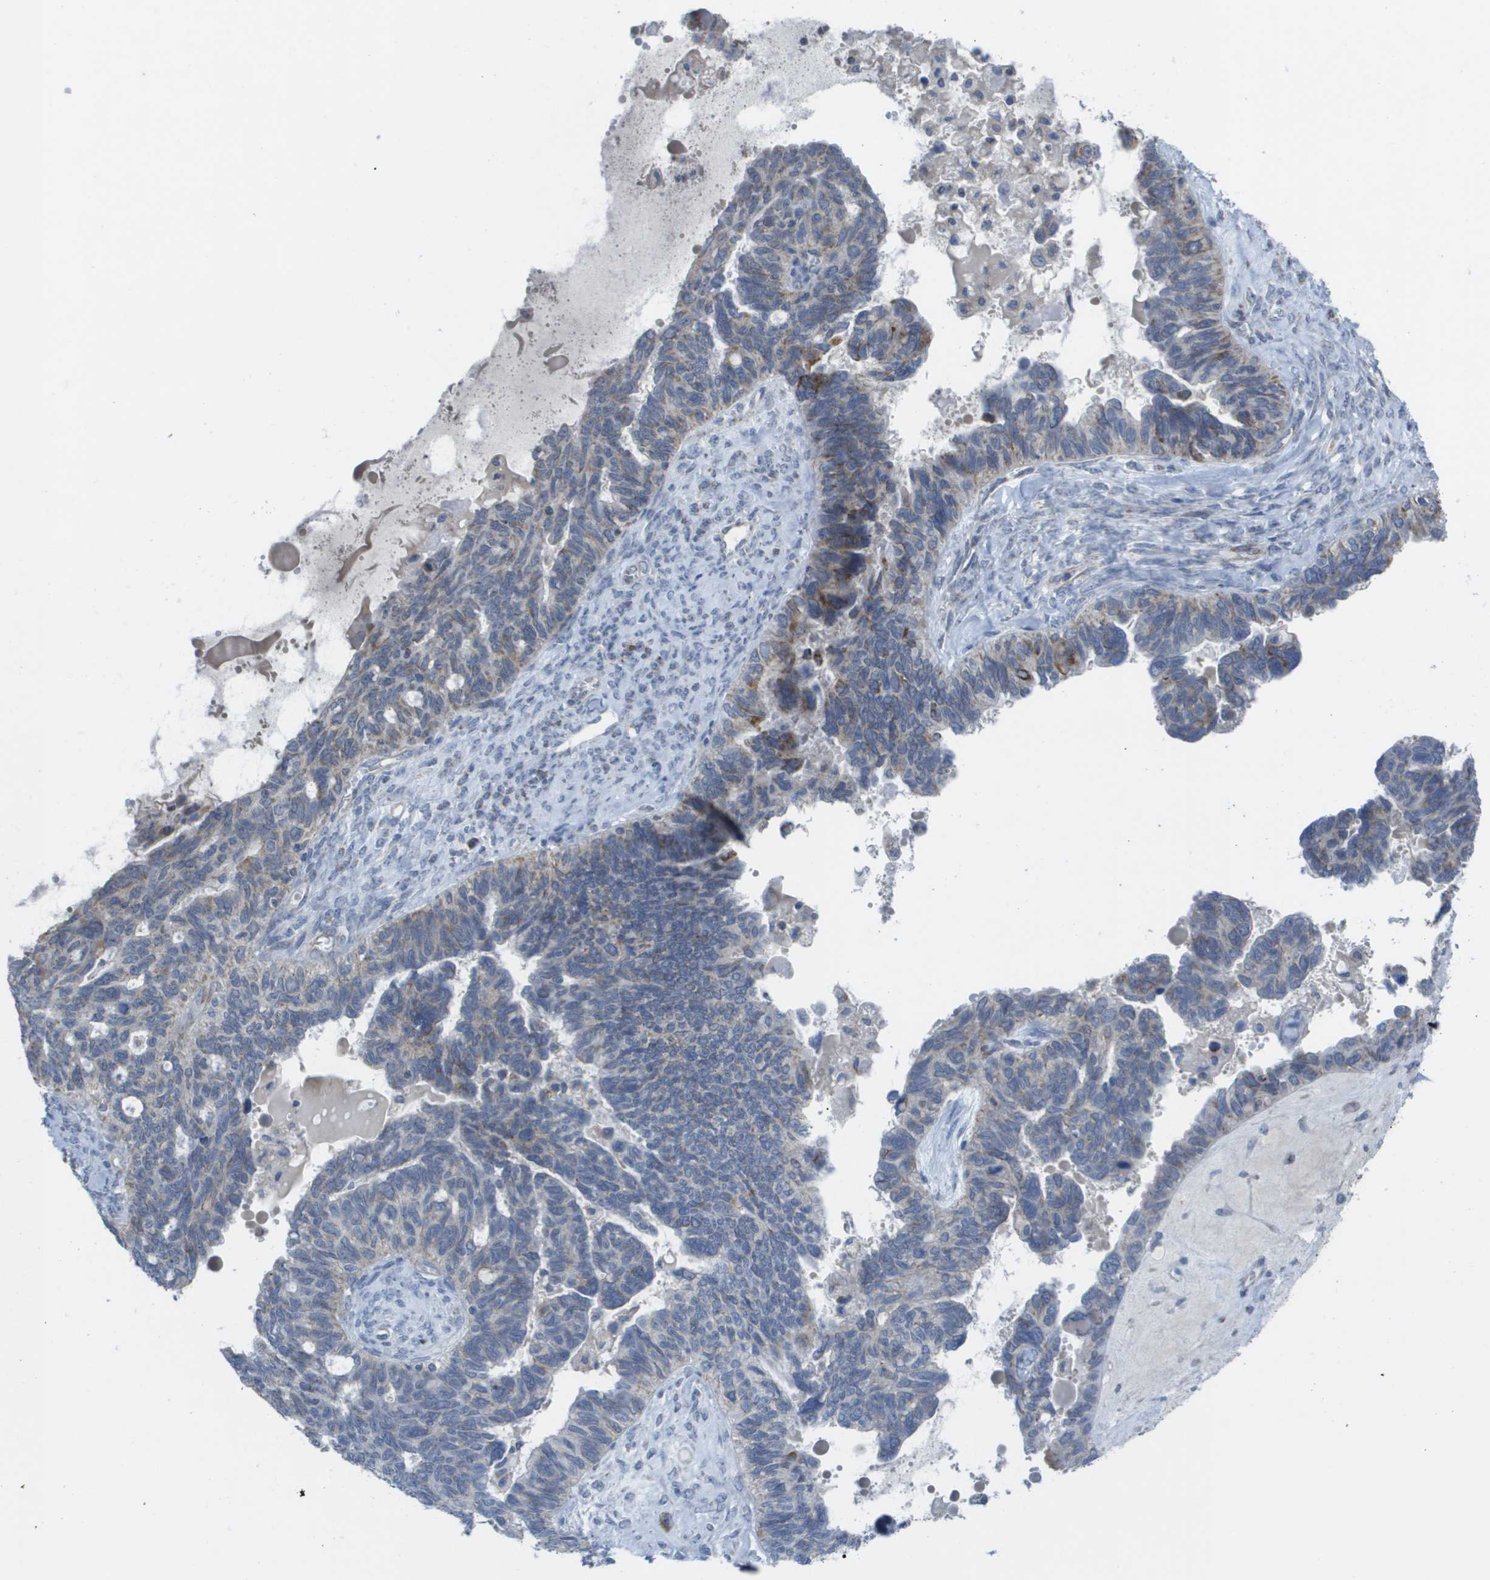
{"staining": {"intensity": "moderate", "quantity": "<25%", "location": "cytoplasmic/membranous"}, "tissue": "ovarian cancer", "cell_type": "Tumor cells", "image_type": "cancer", "snomed": [{"axis": "morphology", "description": "Cystadenocarcinoma, serous, NOS"}, {"axis": "topography", "description": "Ovary"}], "caption": "Moderate cytoplasmic/membranous positivity for a protein is appreciated in approximately <25% of tumor cells of serous cystadenocarcinoma (ovarian) using immunohistochemistry (IHC).", "gene": "TMEM223", "patient": {"sex": "female", "age": 79}}